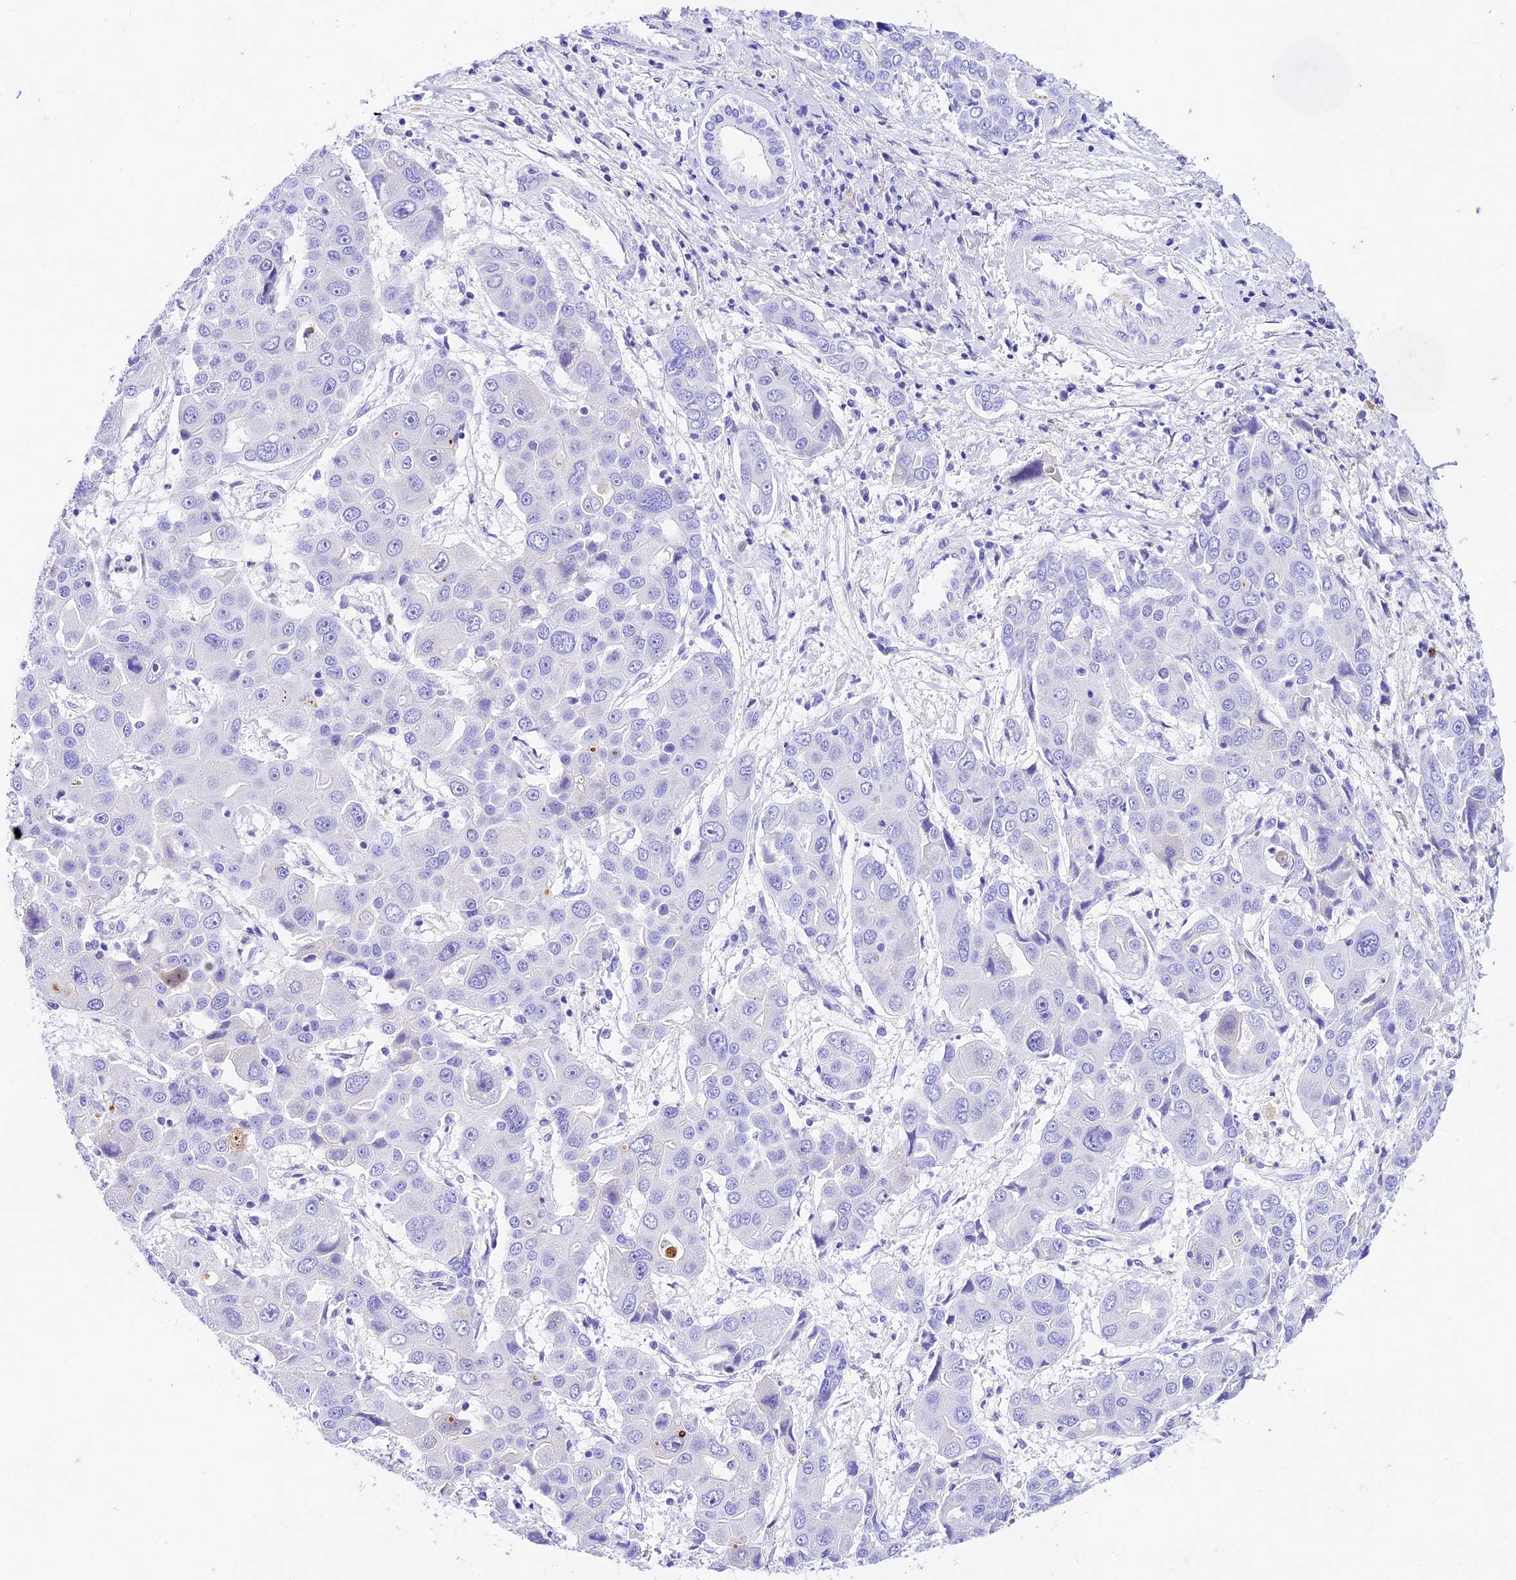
{"staining": {"intensity": "negative", "quantity": "none", "location": "none"}, "tissue": "liver cancer", "cell_type": "Tumor cells", "image_type": "cancer", "snomed": [{"axis": "morphology", "description": "Cholangiocarcinoma"}, {"axis": "topography", "description": "Liver"}], "caption": "IHC histopathology image of neoplastic tissue: human liver cancer stained with DAB (3,3'-diaminobenzidine) reveals no significant protein staining in tumor cells. Brightfield microscopy of immunohistochemistry (IHC) stained with DAB (3,3'-diaminobenzidine) (brown) and hematoxylin (blue), captured at high magnification.", "gene": "PSG11", "patient": {"sex": "male", "age": 67}}